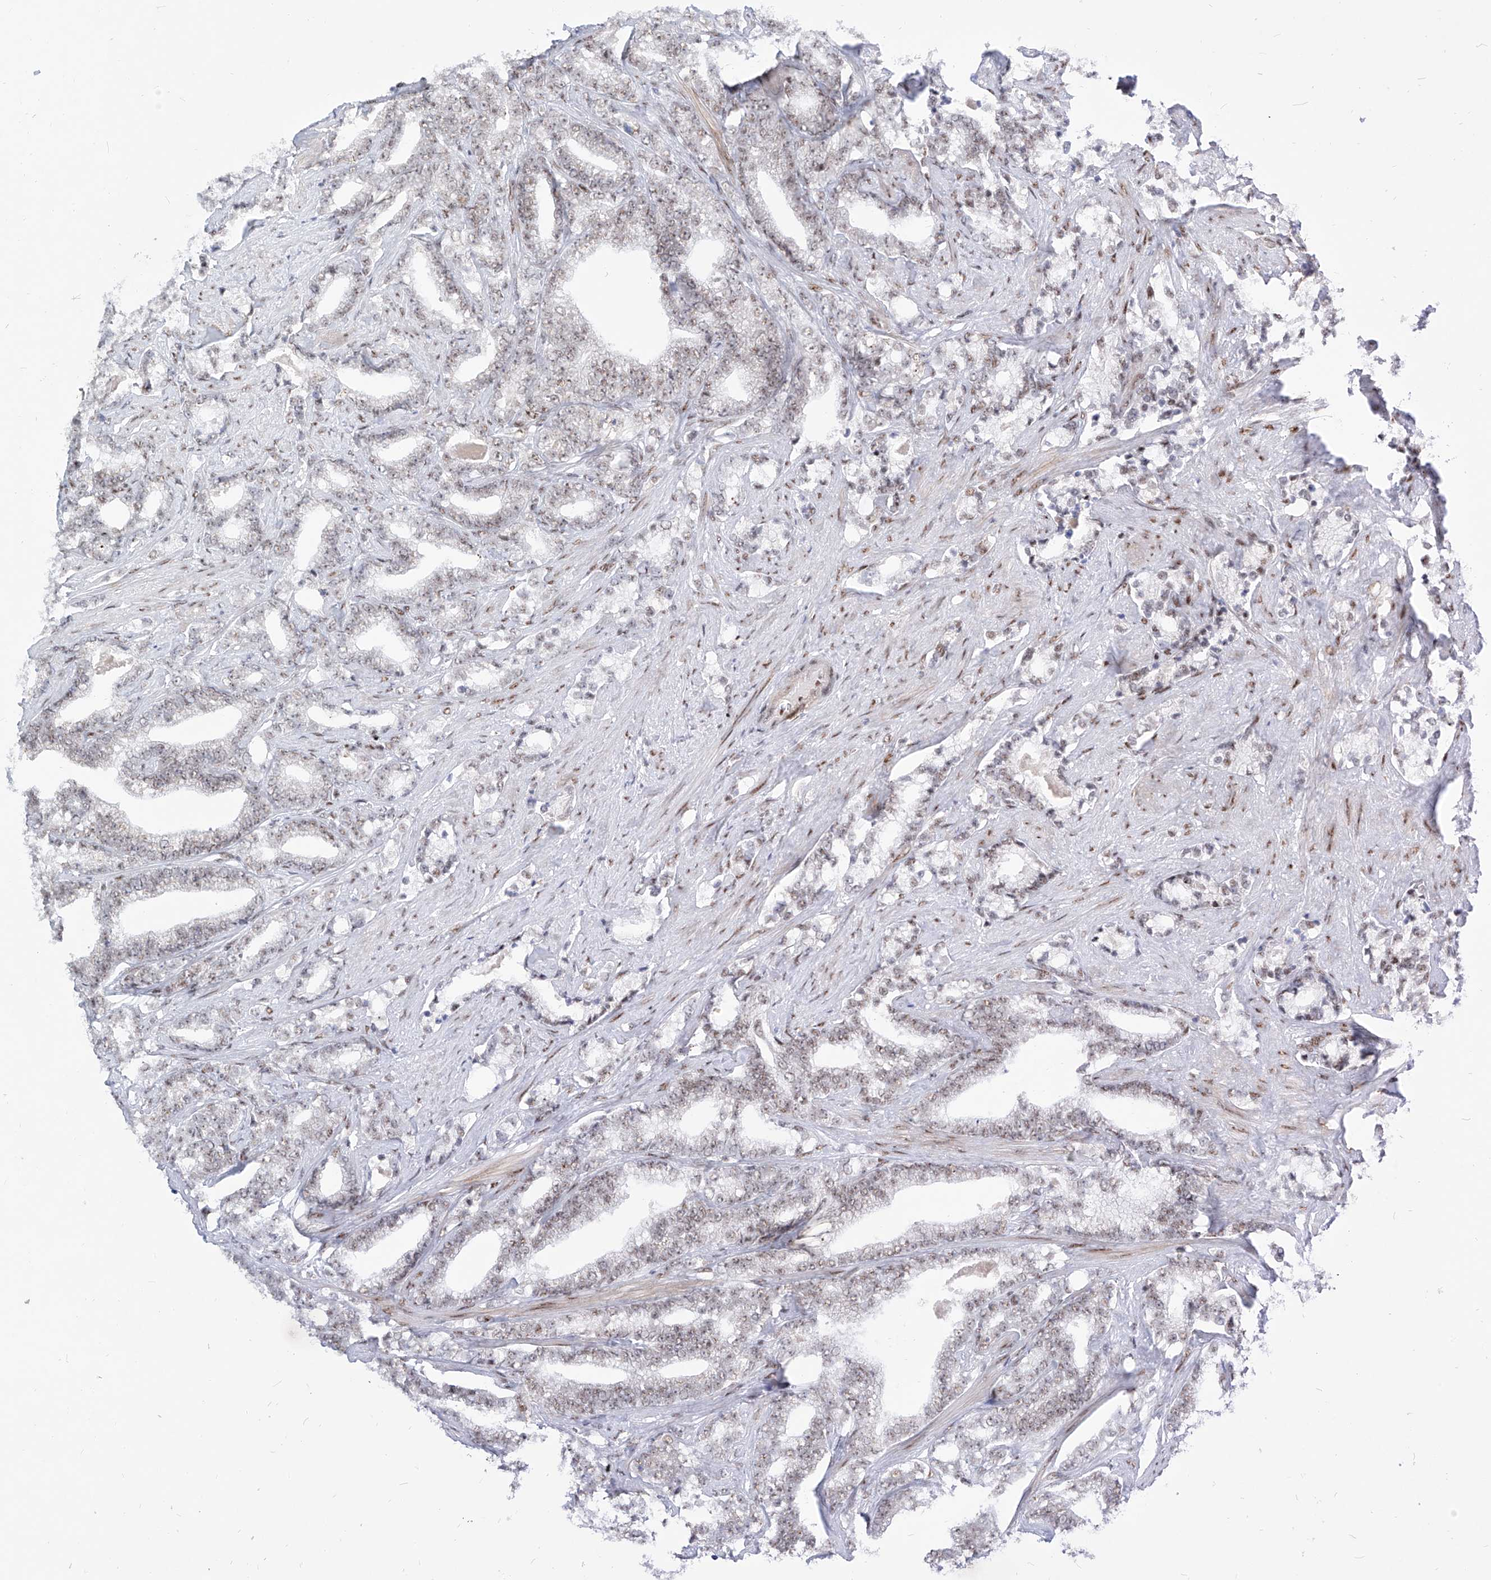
{"staining": {"intensity": "weak", "quantity": ">75%", "location": "nuclear"}, "tissue": "prostate cancer", "cell_type": "Tumor cells", "image_type": "cancer", "snomed": [{"axis": "morphology", "description": "Adenocarcinoma, High grade"}, {"axis": "topography", "description": "Prostate and seminal vesicle, NOS"}], "caption": "Tumor cells display low levels of weak nuclear expression in approximately >75% of cells in human prostate cancer (adenocarcinoma (high-grade)). (brown staining indicates protein expression, while blue staining denotes nuclei).", "gene": "ATN1", "patient": {"sex": "male", "age": 67}}